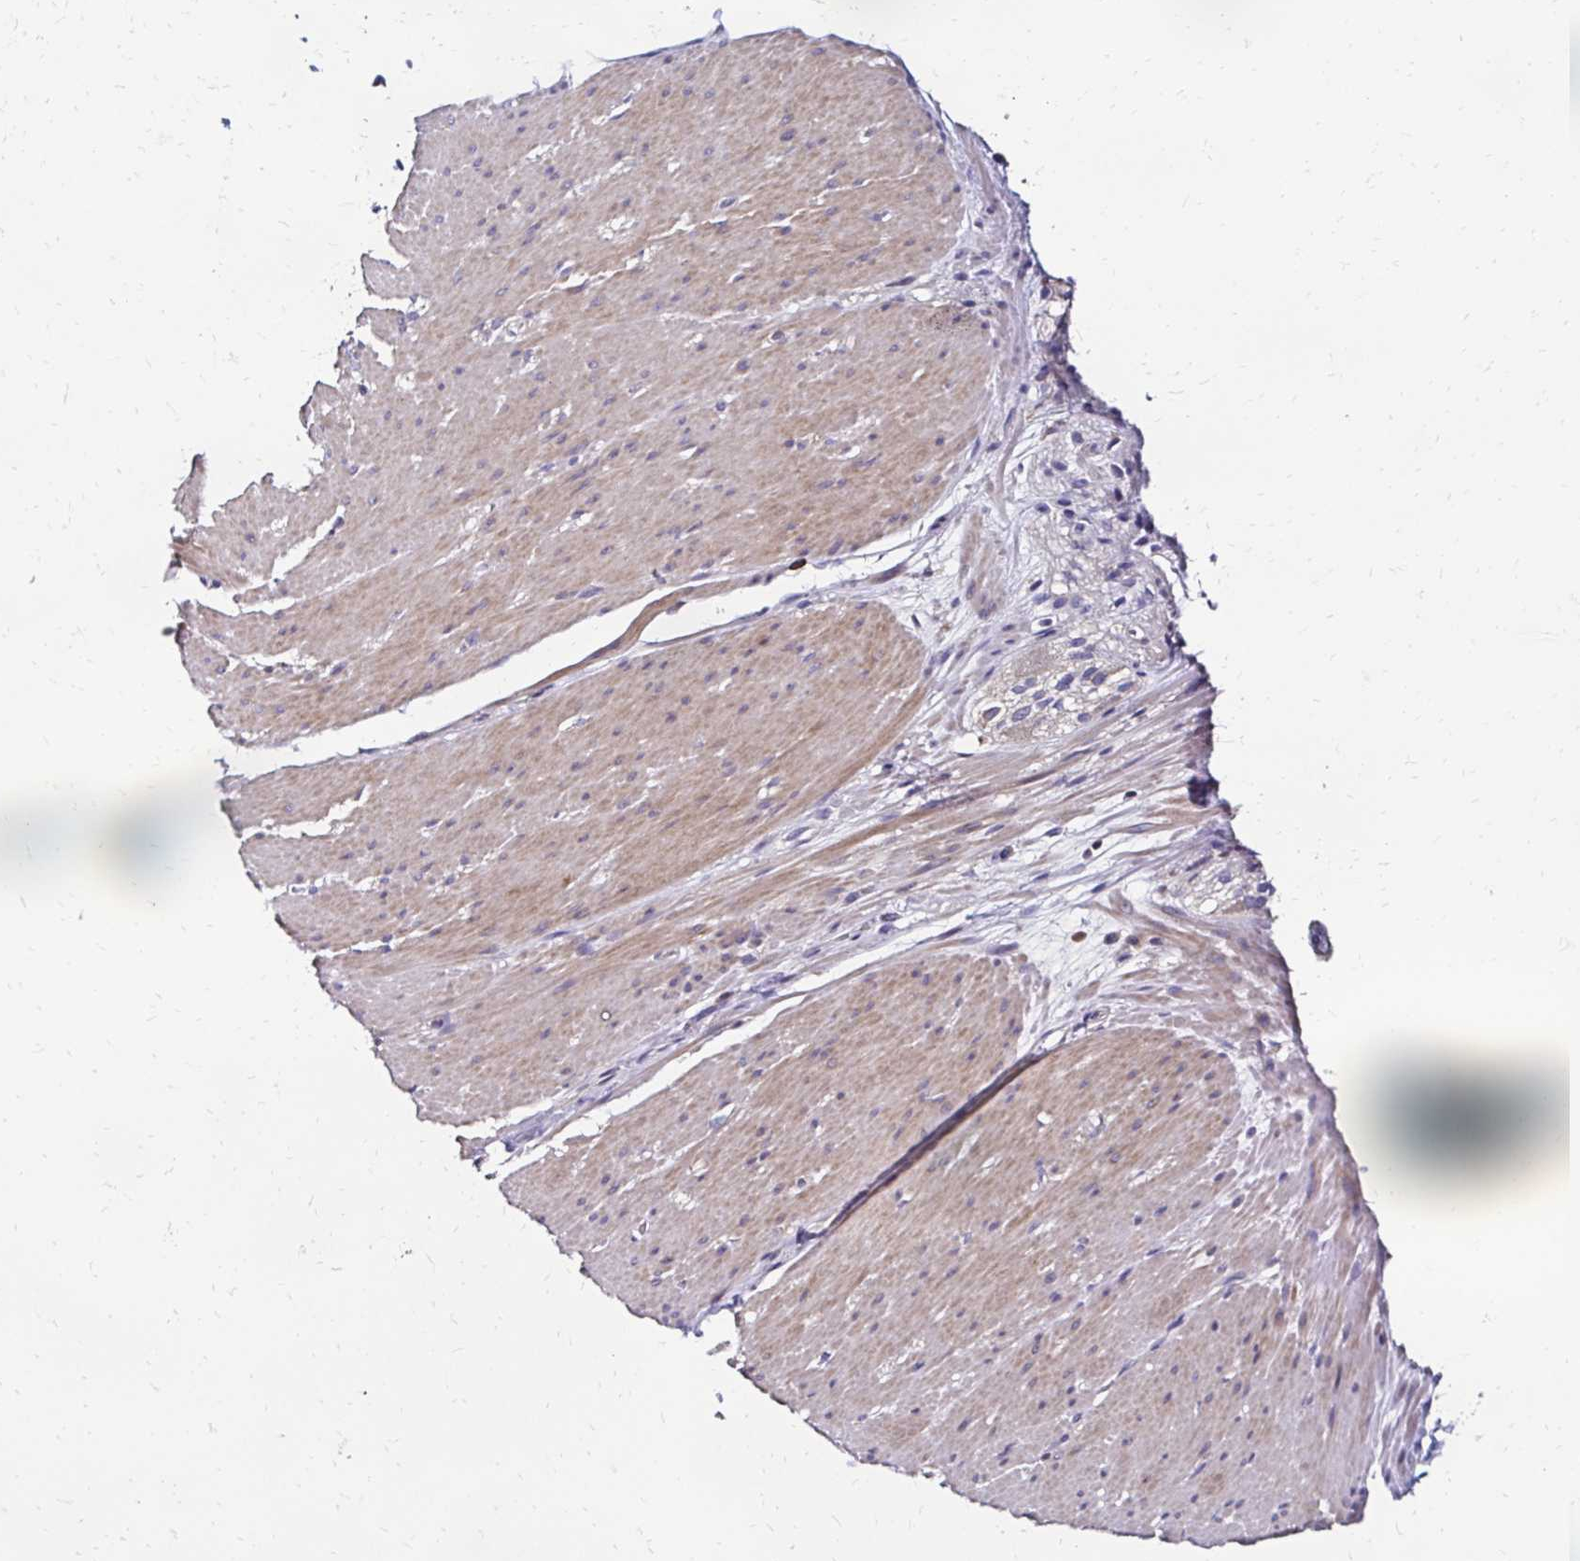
{"staining": {"intensity": "moderate", "quantity": "<25%", "location": "cytoplasmic/membranous"}, "tissue": "smooth muscle", "cell_type": "Smooth muscle cells", "image_type": "normal", "snomed": [{"axis": "morphology", "description": "Normal tissue, NOS"}, {"axis": "topography", "description": "Smooth muscle"}, {"axis": "topography", "description": "Rectum"}], "caption": "Benign smooth muscle demonstrates moderate cytoplasmic/membranous staining in approximately <25% of smooth muscle cells Using DAB (3,3'-diaminobenzidine) (brown) and hematoxylin (blue) stains, captured at high magnification using brightfield microscopy..", "gene": "DTNB", "patient": {"sex": "male", "age": 53}}